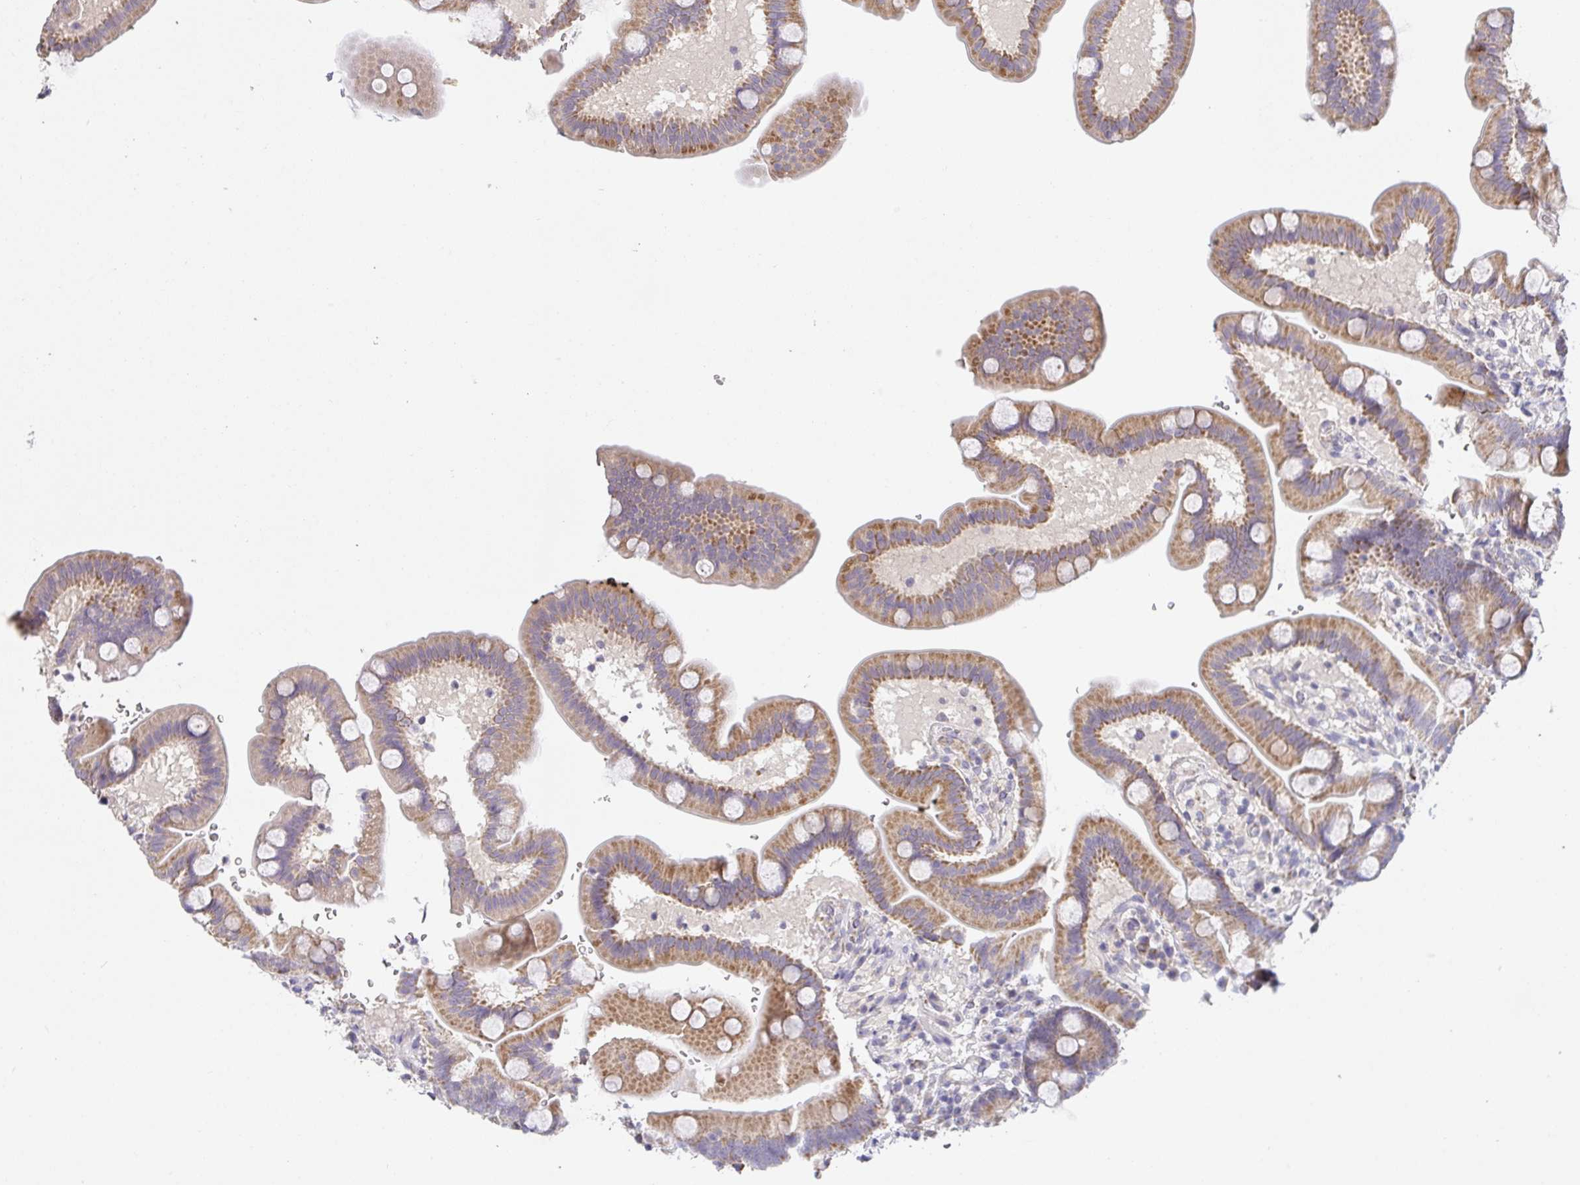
{"staining": {"intensity": "moderate", "quantity": "25%-75%", "location": "cytoplasmic/membranous"}, "tissue": "duodenum", "cell_type": "Glandular cells", "image_type": "normal", "snomed": [{"axis": "morphology", "description": "Normal tissue, NOS"}, {"axis": "topography", "description": "Duodenum"}], "caption": "Duodenum stained for a protein shows moderate cytoplasmic/membranous positivity in glandular cells. (IHC, brightfield microscopy, high magnification).", "gene": "TMEM219", "patient": {"sex": "male", "age": 59}}